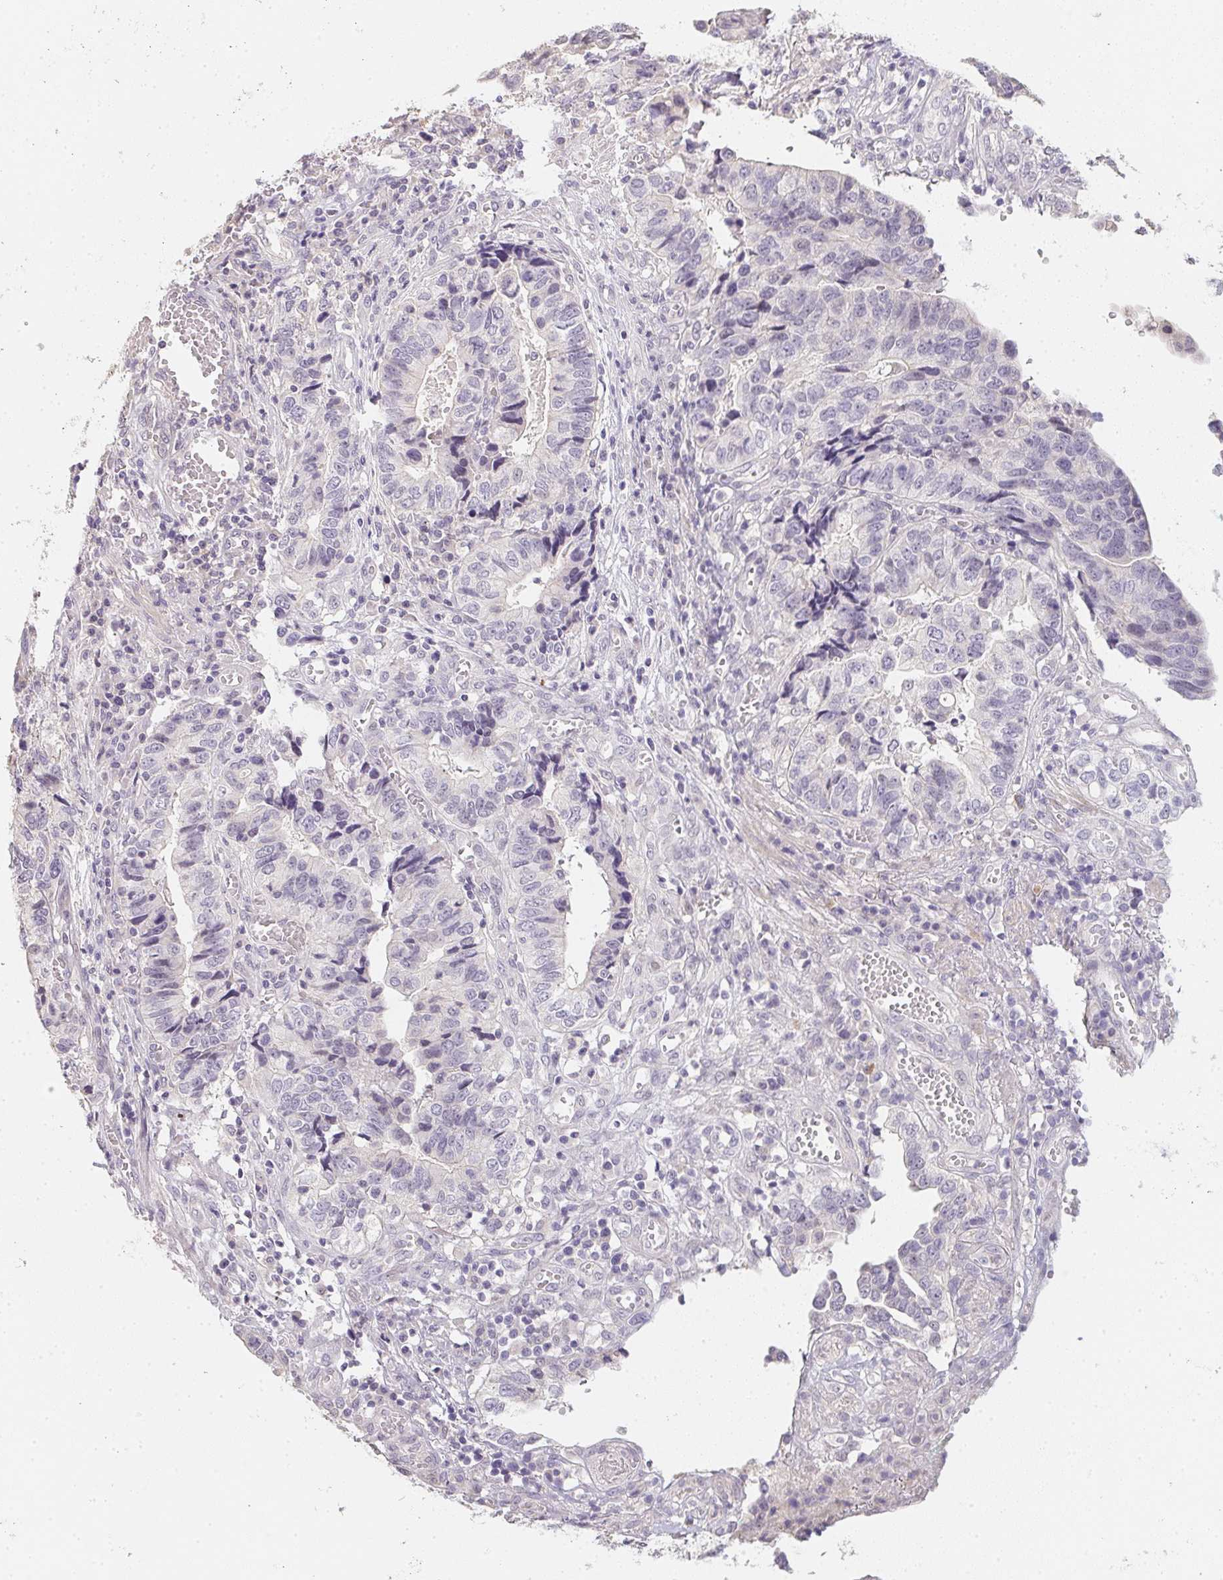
{"staining": {"intensity": "negative", "quantity": "none", "location": "none"}, "tissue": "stomach cancer", "cell_type": "Tumor cells", "image_type": "cancer", "snomed": [{"axis": "morphology", "description": "Adenocarcinoma, NOS"}, {"axis": "topography", "description": "Stomach, upper"}], "caption": "IHC image of neoplastic tissue: human stomach cancer (adenocarcinoma) stained with DAB (3,3'-diaminobenzidine) demonstrates no significant protein positivity in tumor cells.", "gene": "ZBBX", "patient": {"sex": "female", "age": 67}}